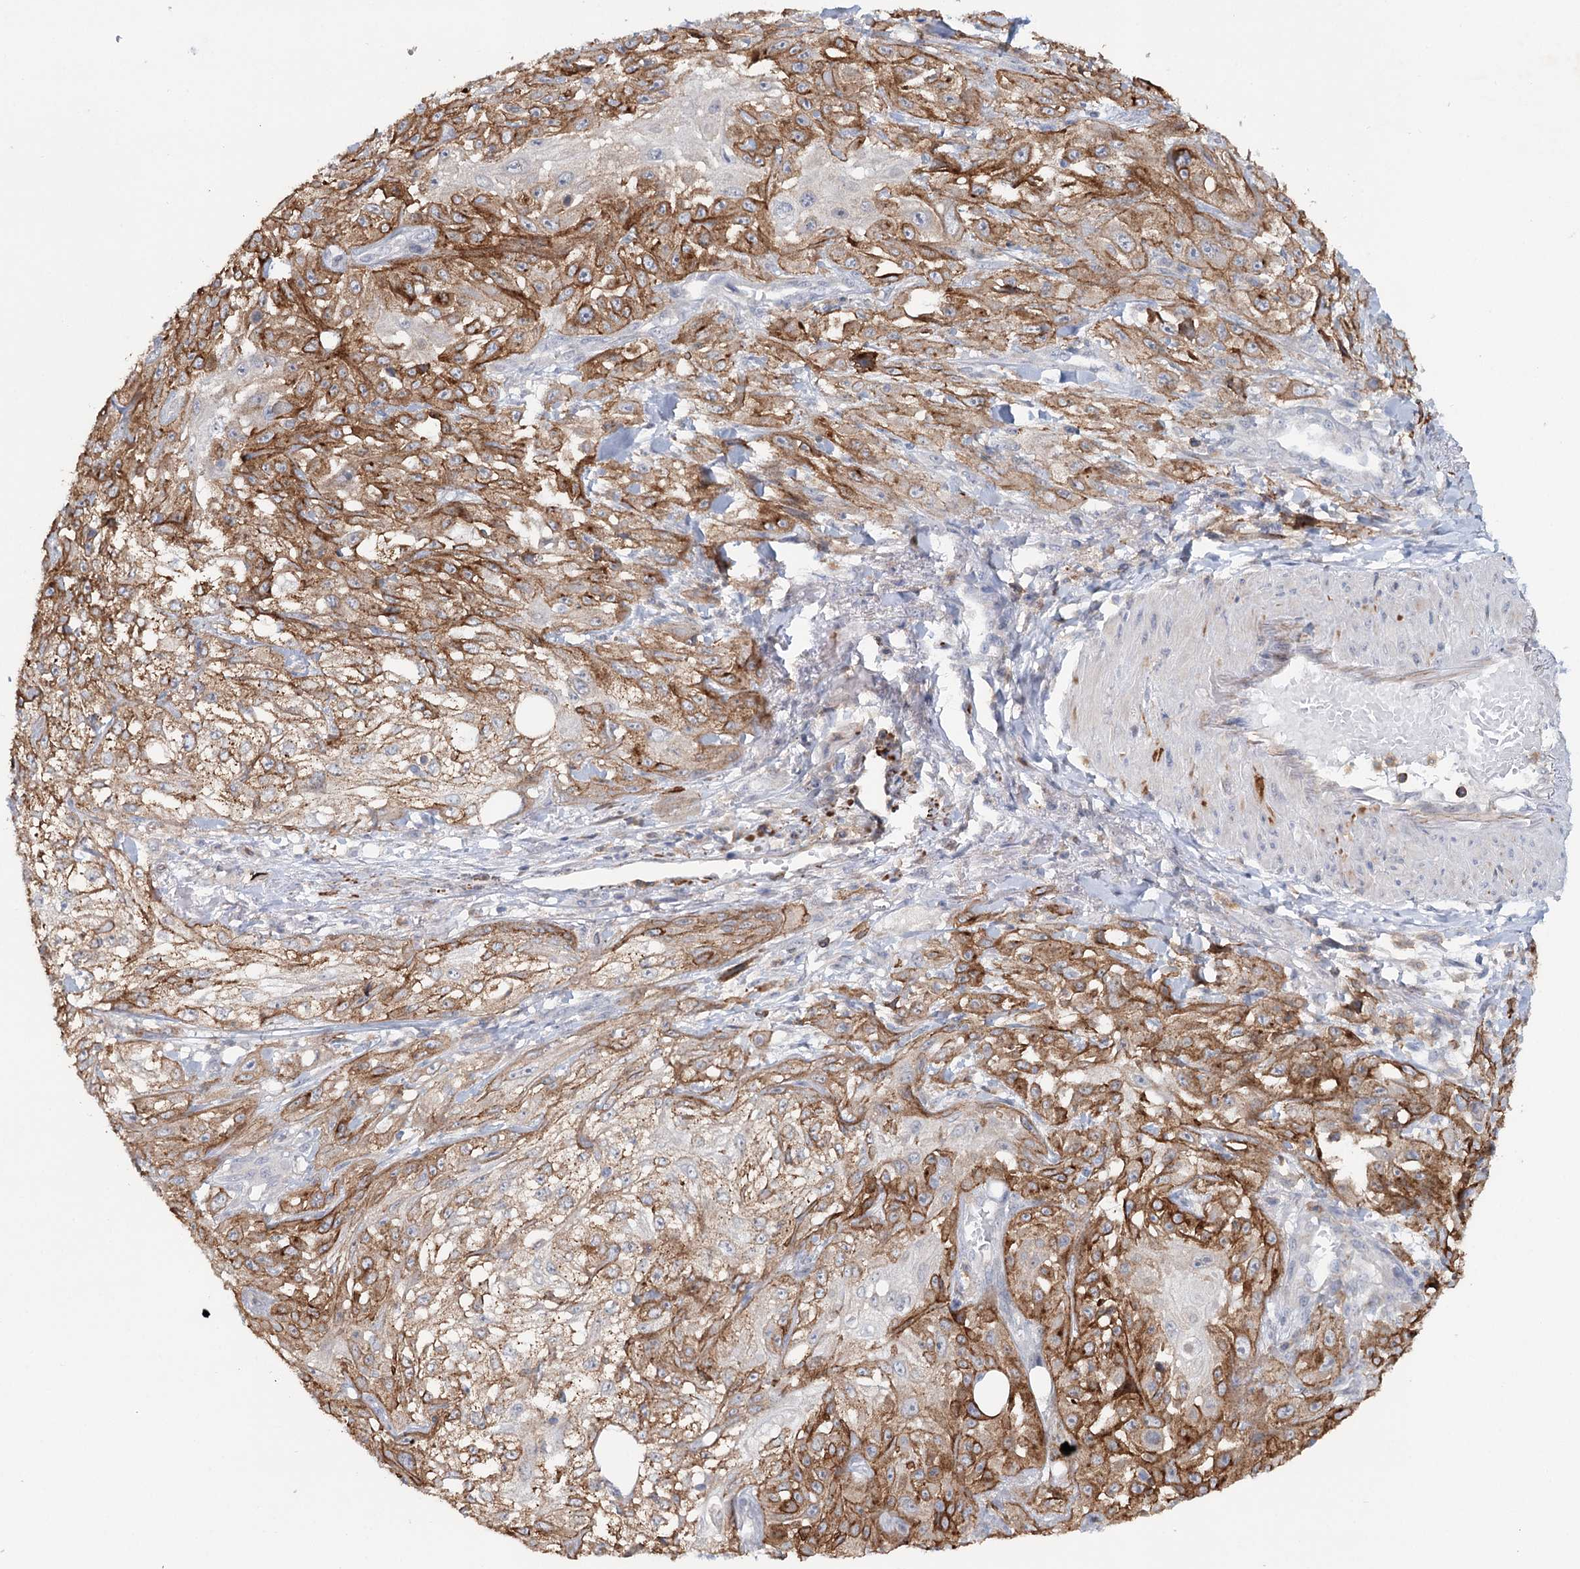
{"staining": {"intensity": "moderate", "quantity": ">75%", "location": "cytoplasmic/membranous"}, "tissue": "skin cancer", "cell_type": "Tumor cells", "image_type": "cancer", "snomed": [{"axis": "morphology", "description": "Squamous cell carcinoma, NOS"}, {"axis": "morphology", "description": "Squamous cell carcinoma, metastatic, NOS"}, {"axis": "topography", "description": "Skin"}, {"axis": "topography", "description": "Lymph node"}], "caption": "Immunohistochemical staining of metastatic squamous cell carcinoma (skin) displays moderate cytoplasmic/membranous protein staining in approximately >75% of tumor cells.", "gene": "ALDH3B1", "patient": {"sex": "male", "age": 75}}